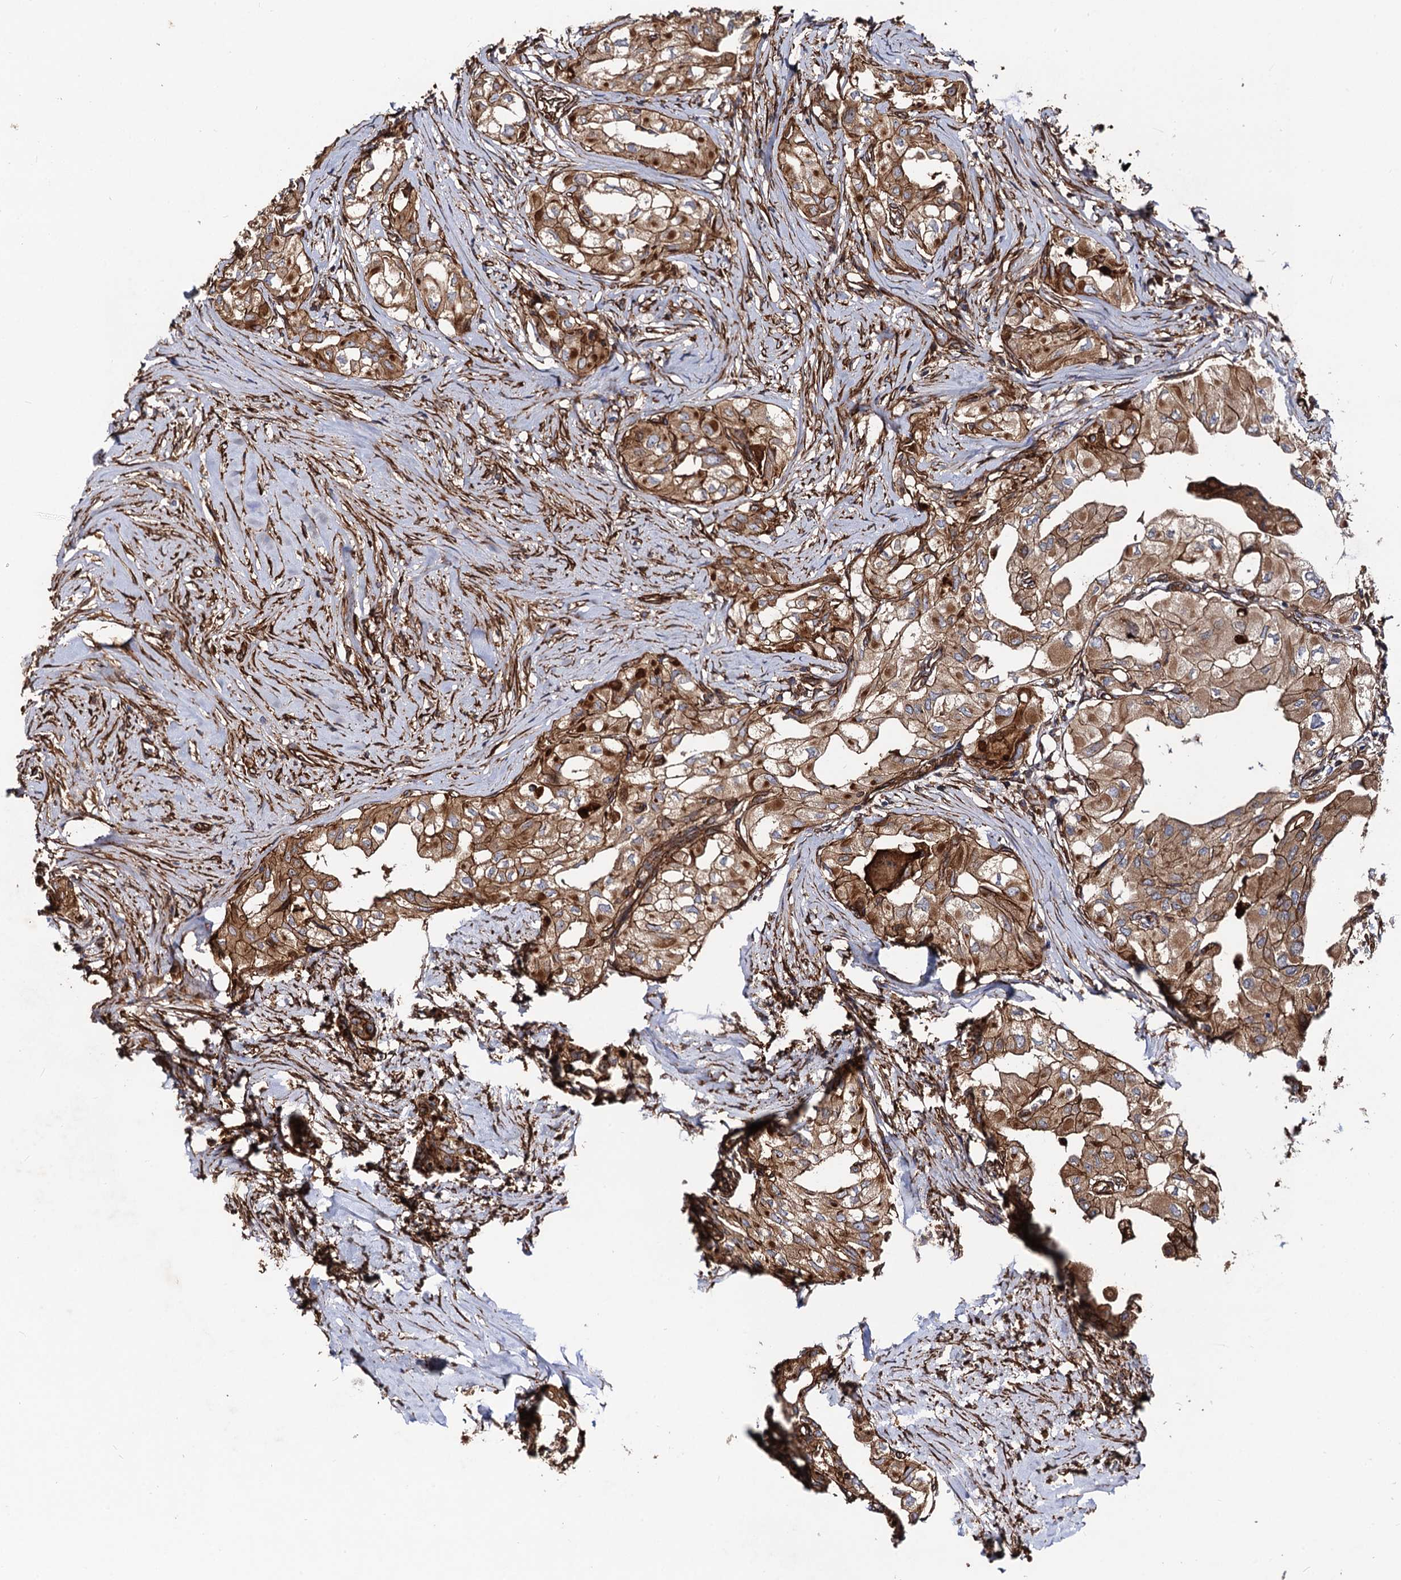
{"staining": {"intensity": "strong", "quantity": ">75%", "location": "cytoplasmic/membranous"}, "tissue": "thyroid cancer", "cell_type": "Tumor cells", "image_type": "cancer", "snomed": [{"axis": "morphology", "description": "Papillary adenocarcinoma, NOS"}, {"axis": "topography", "description": "Thyroid gland"}], "caption": "Immunohistochemical staining of human papillary adenocarcinoma (thyroid) shows high levels of strong cytoplasmic/membranous expression in about >75% of tumor cells.", "gene": "CIP2A", "patient": {"sex": "female", "age": 59}}